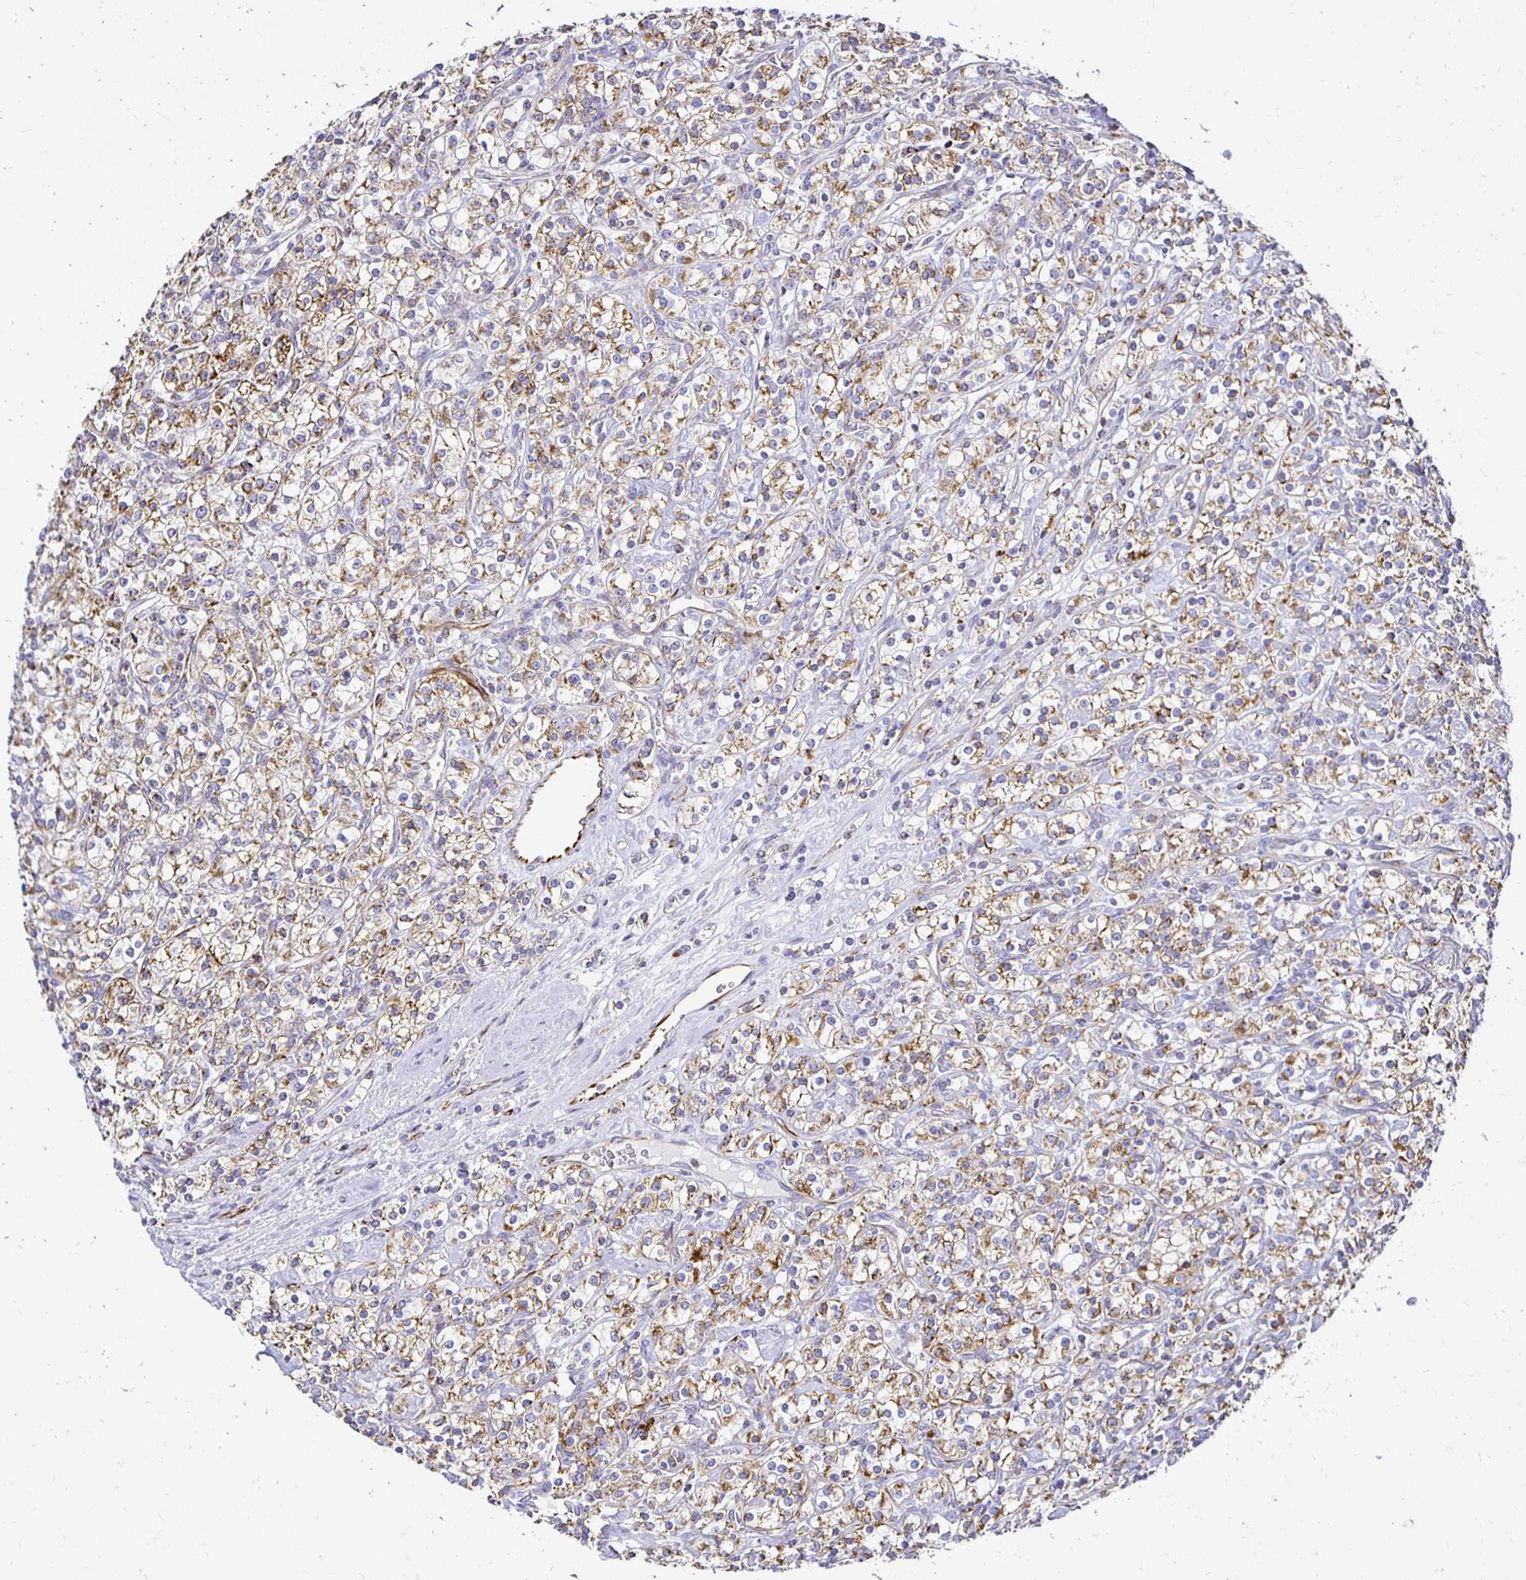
{"staining": {"intensity": "moderate", "quantity": ">75%", "location": "cytoplasmic/membranous"}, "tissue": "renal cancer", "cell_type": "Tumor cells", "image_type": "cancer", "snomed": [{"axis": "morphology", "description": "Adenocarcinoma, NOS"}, {"axis": "topography", "description": "Kidney"}], "caption": "This histopathology image reveals immunohistochemistry (IHC) staining of human renal cancer (adenocarcinoma), with medium moderate cytoplasmic/membranous positivity in about >75% of tumor cells.", "gene": "PLAAT2", "patient": {"sex": "male", "age": 77}}